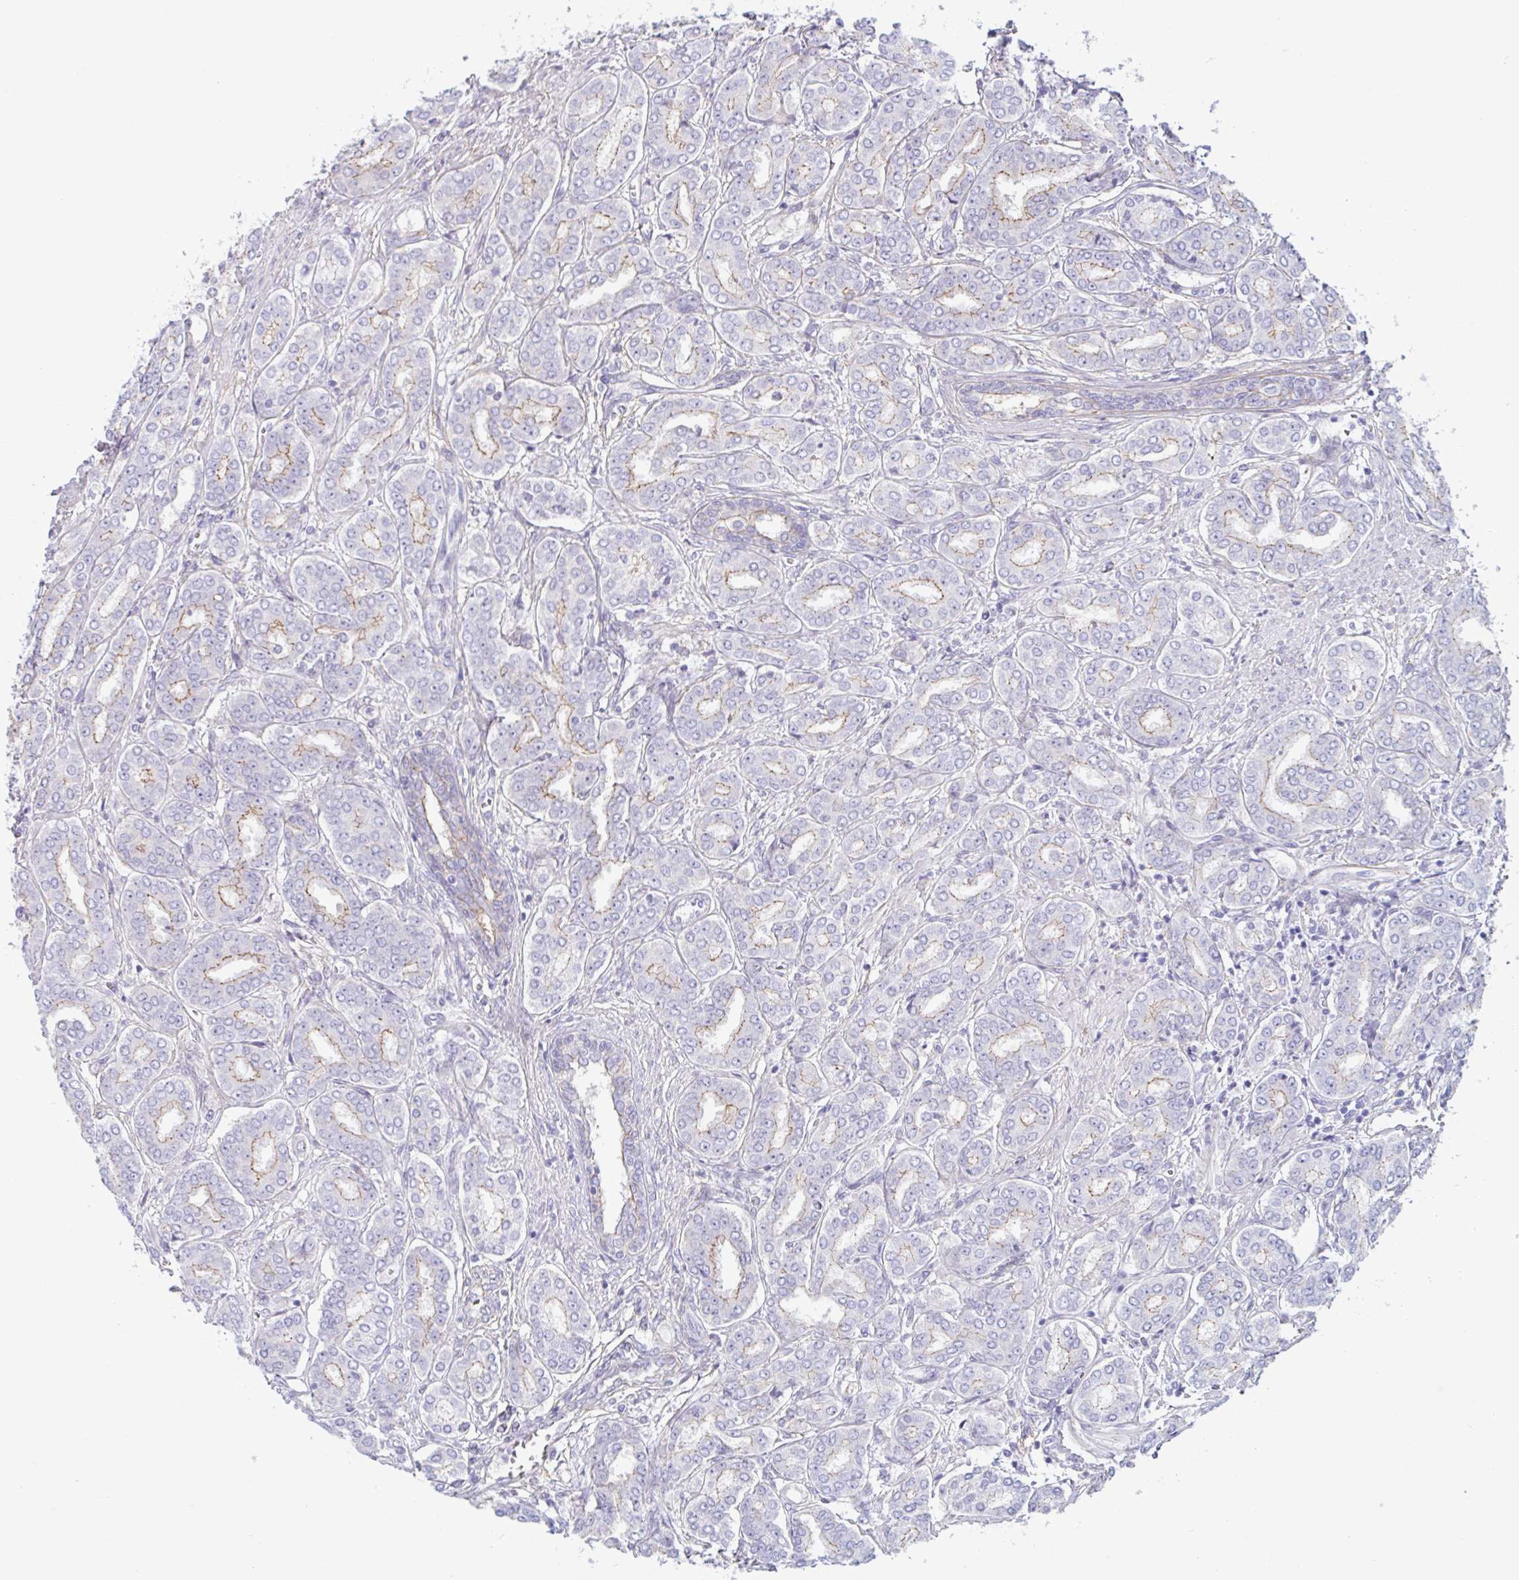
{"staining": {"intensity": "moderate", "quantity": "25%-75%", "location": "cytoplasmic/membranous"}, "tissue": "prostate cancer", "cell_type": "Tumor cells", "image_type": "cancer", "snomed": [{"axis": "morphology", "description": "Adenocarcinoma, High grade"}, {"axis": "topography", "description": "Prostate"}], "caption": "Moderate cytoplasmic/membranous staining for a protein is seen in about 25%-75% of tumor cells of prostate adenocarcinoma (high-grade) using immunohistochemistry.", "gene": "MYH10", "patient": {"sex": "male", "age": 72}}